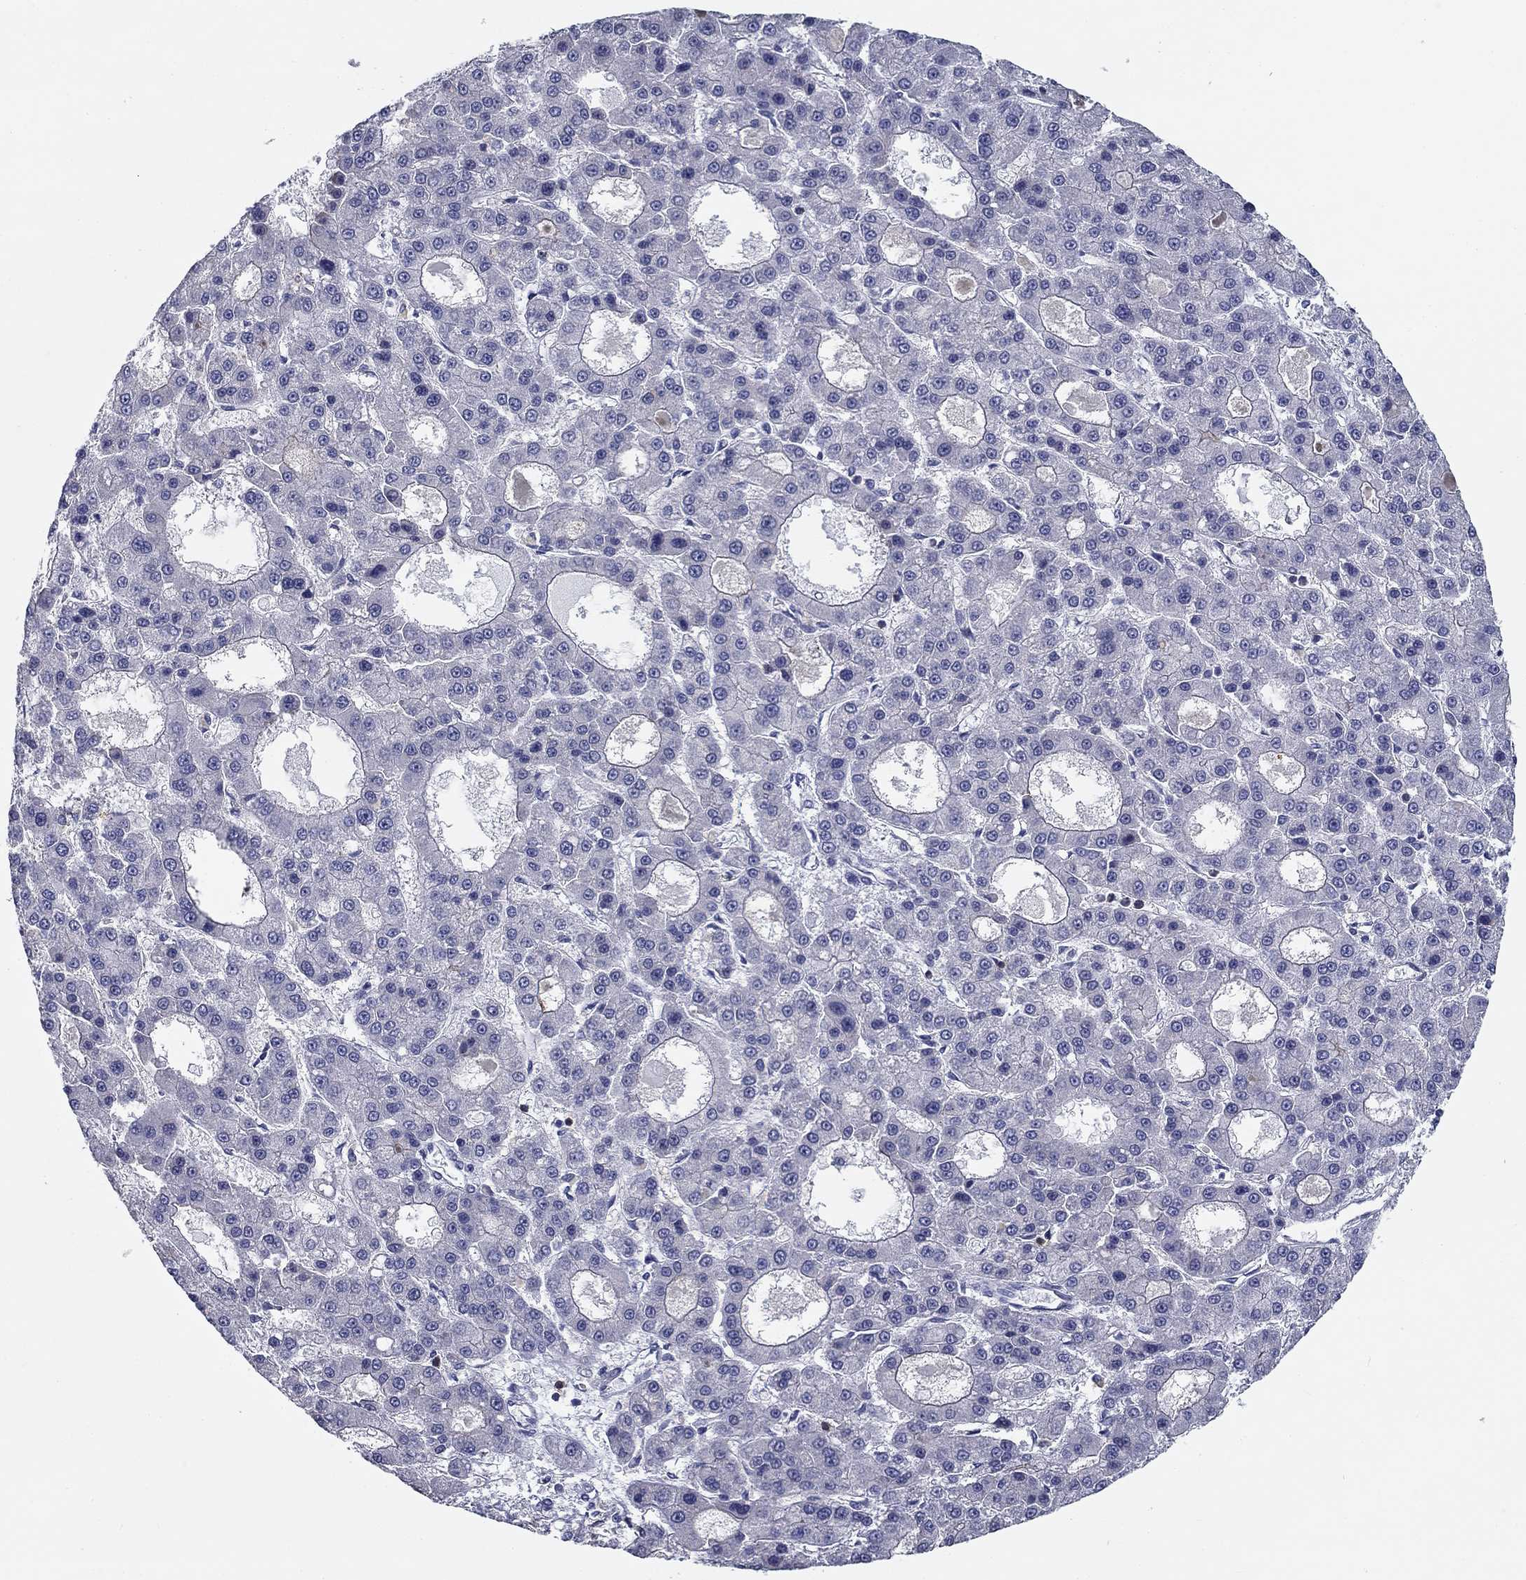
{"staining": {"intensity": "negative", "quantity": "none", "location": "none"}, "tissue": "liver cancer", "cell_type": "Tumor cells", "image_type": "cancer", "snomed": [{"axis": "morphology", "description": "Carcinoma, Hepatocellular, NOS"}, {"axis": "topography", "description": "Liver"}], "caption": "This histopathology image is of liver hepatocellular carcinoma stained with immunohistochemistry (IHC) to label a protein in brown with the nuclei are counter-stained blue. There is no positivity in tumor cells. Brightfield microscopy of immunohistochemistry (IHC) stained with DAB (brown) and hematoxylin (blue), captured at high magnification.", "gene": "SIT1", "patient": {"sex": "male", "age": 70}}